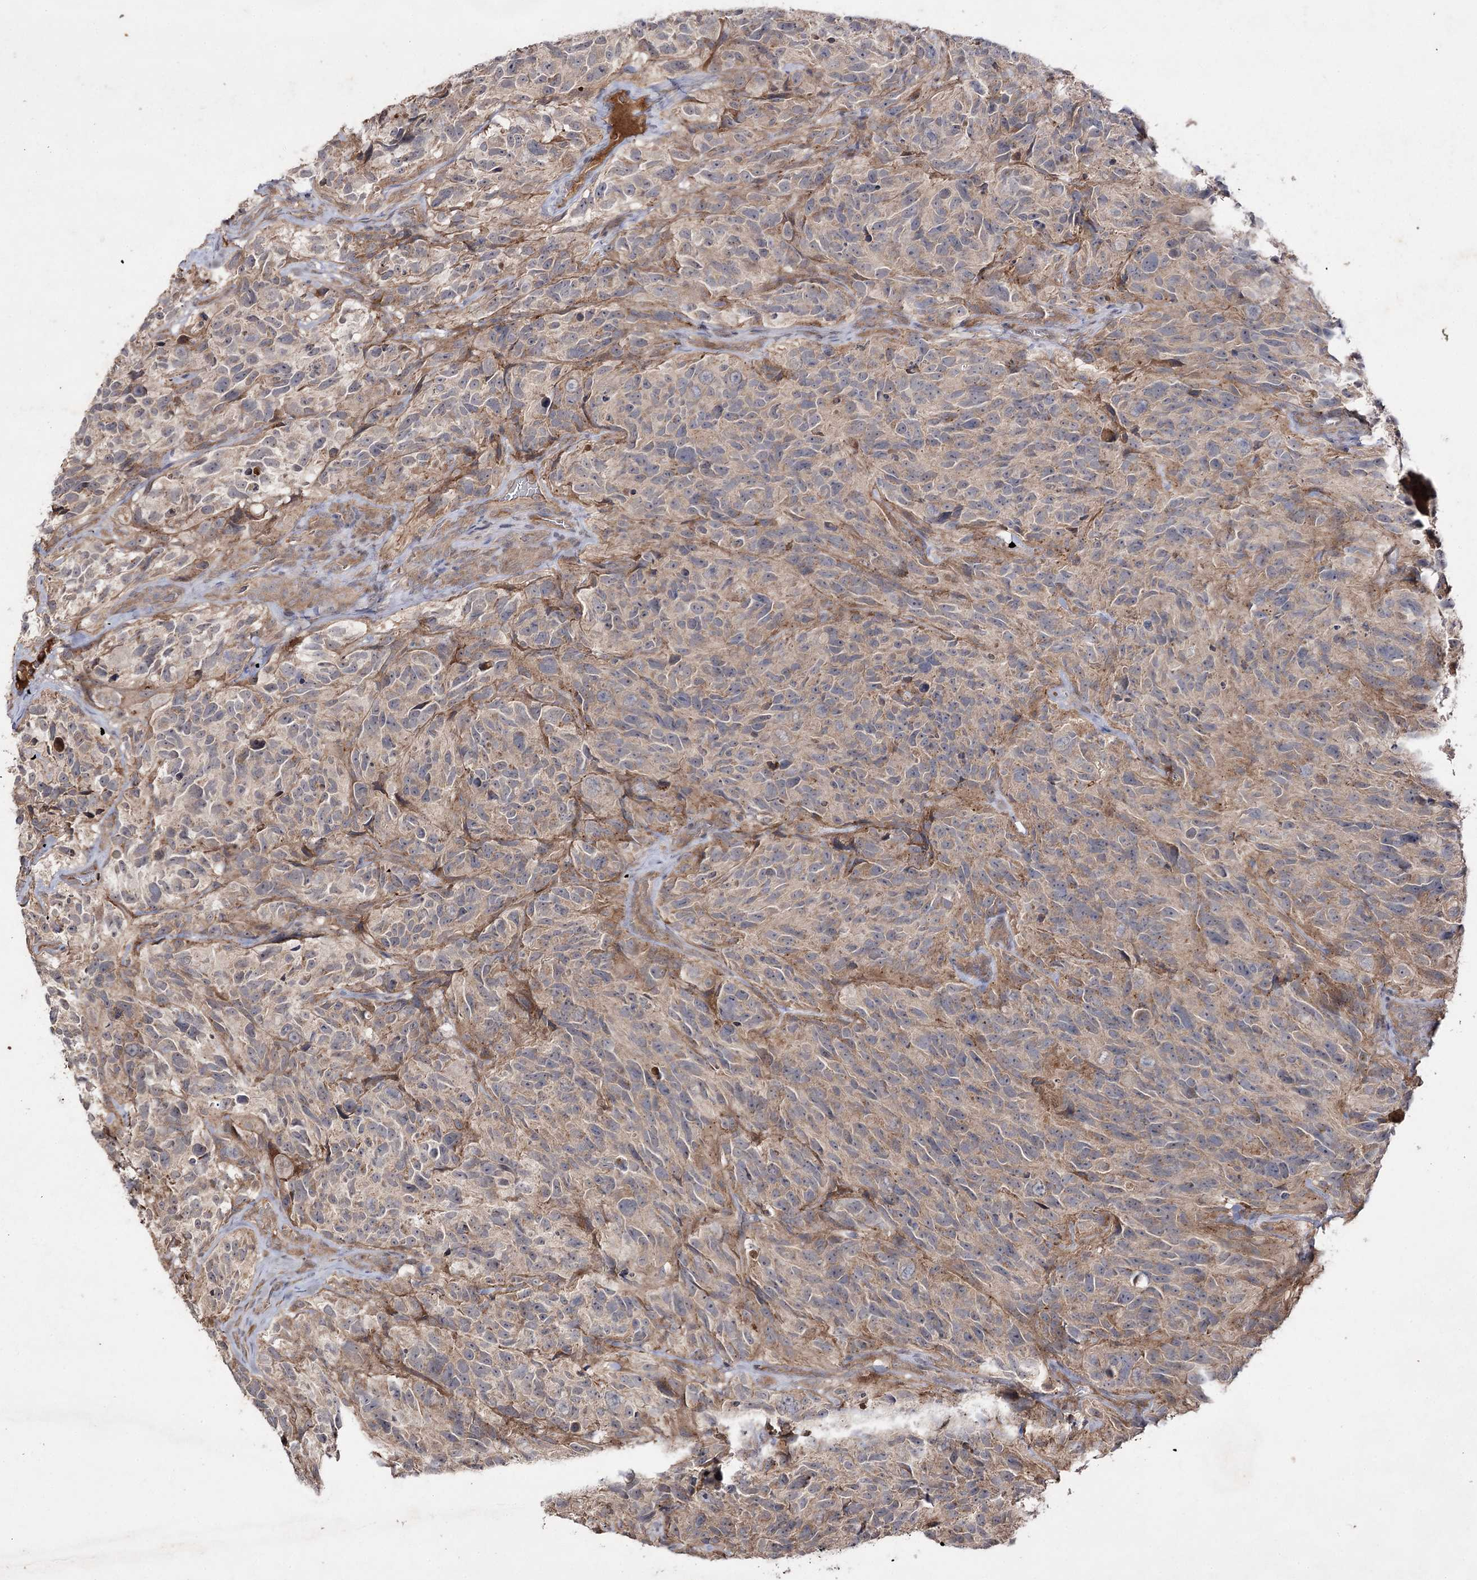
{"staining": {"intensity": "weak", "quantity": "25%-75%", "location": "cytoplasmic/membranous"}, "tissue": "glioma", "cell_type": "Tumor cells", "image_type": "cancer", "snomed": [{"axis": "morphology", "description": "Glioma, malignant, High grade"}, {"axis": "topography", "description": "Brain"}], "caption": "Immunohistochemical staining of malignant glioma (high-grade) demonstrates low levels of weak cytoplasmic/membranous protein expression in about 25%-75% of tumor cells.", "gene": "FANCL", "patient": {"sex": "male", "age": 69}}